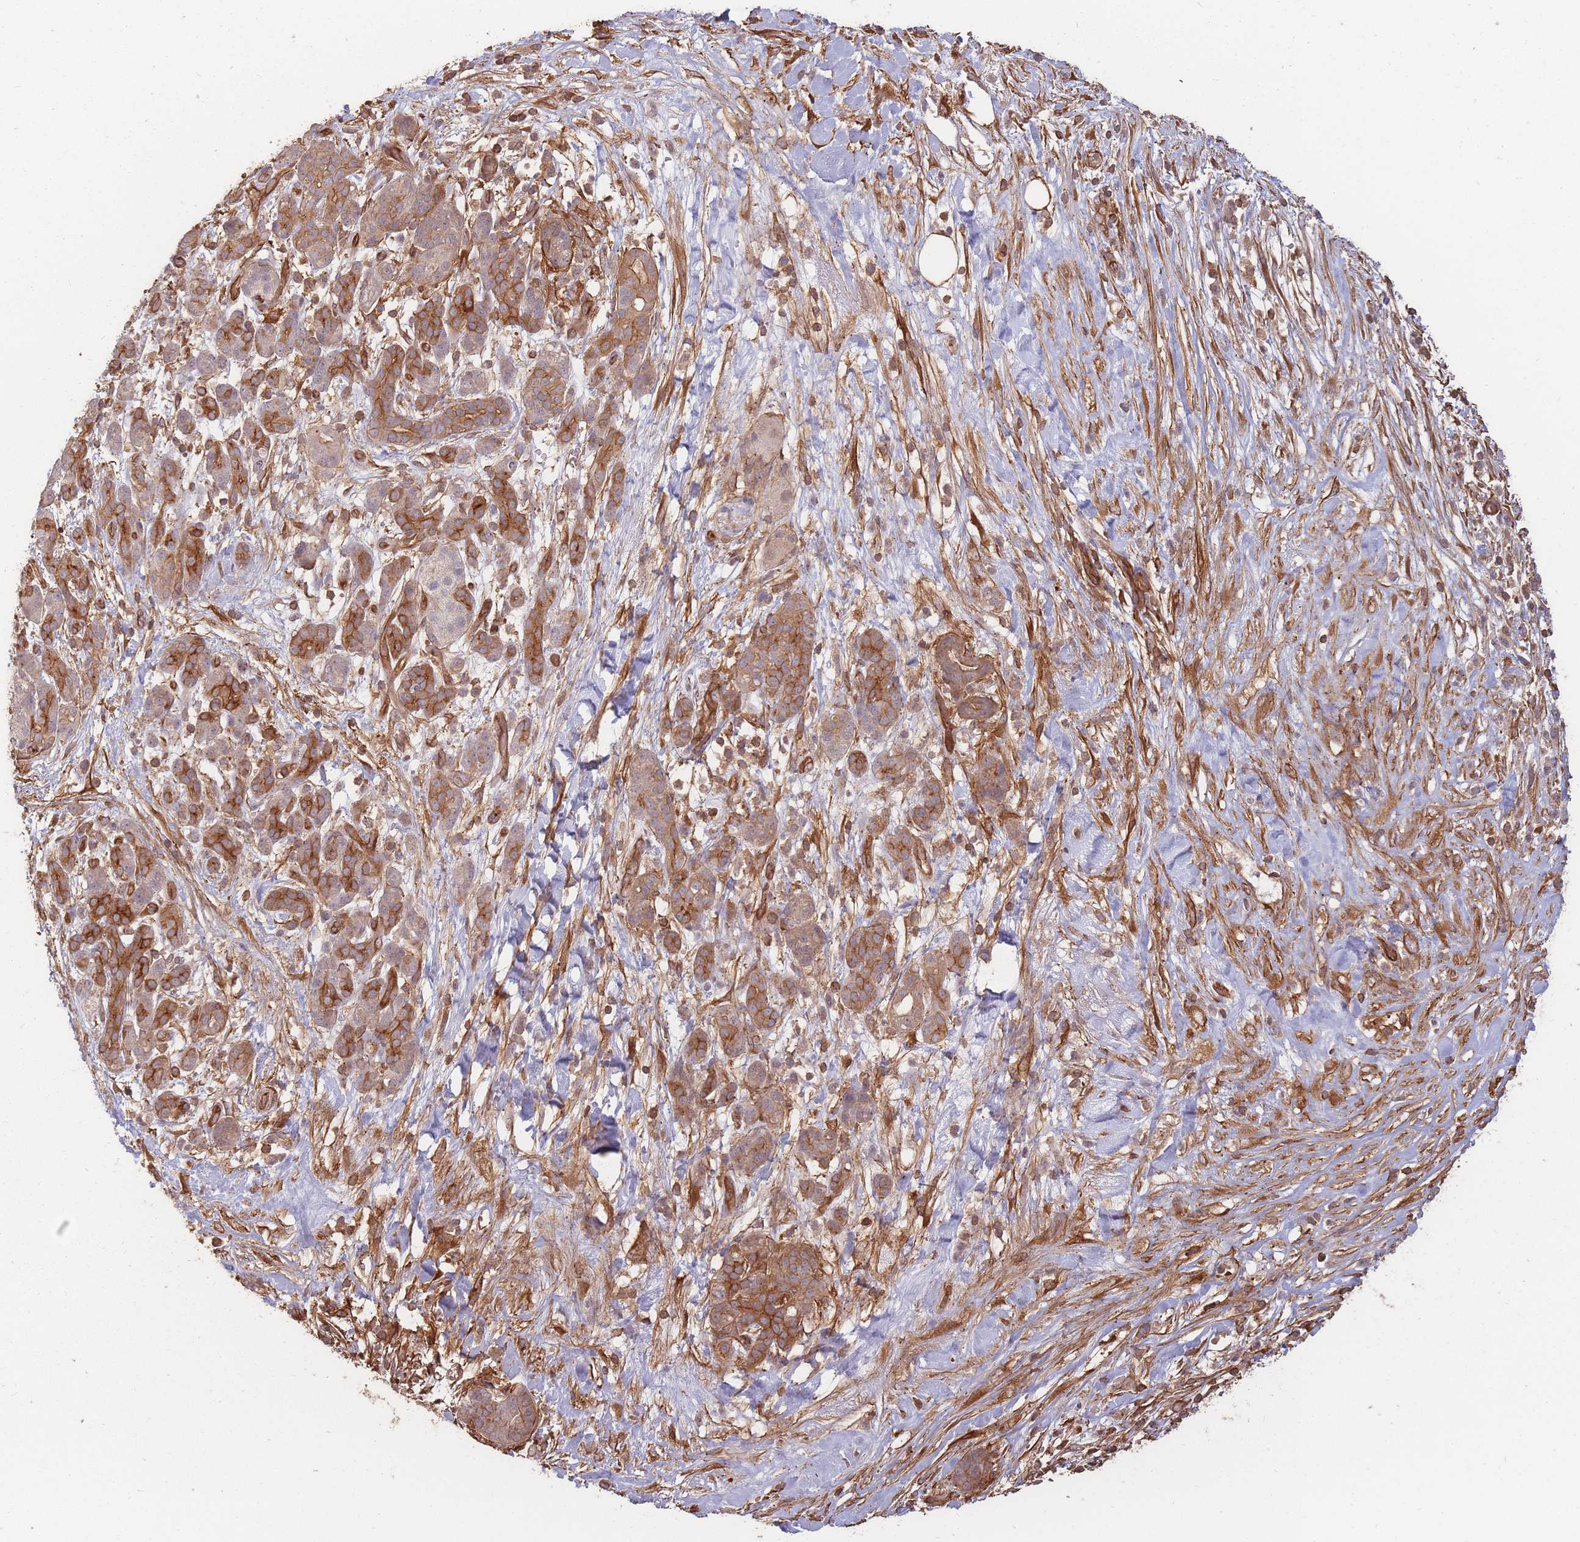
{"staining": {"intensity": "moderate", "quantity": ">75%", "location": "cytoplasmic/membranous"}, "tissue": "pancreatic cancer", "cell_type": "Tumor cells", "image_type": "cancer", "snomed": [{"axis": "morphology", "description": "Adenocarcinoma, NOS"}, {"axis": "topography", "description": "Pancreas"}], "caption": "Moderate cytoplasmic/membranous expression for a protein is seen in about >75% of tumor cells of pancreatic cancer (adenocarcinoma) using immunohistochemistry.", "gene": "PLS3", "patient": {"sex": "male", "age": 44}}